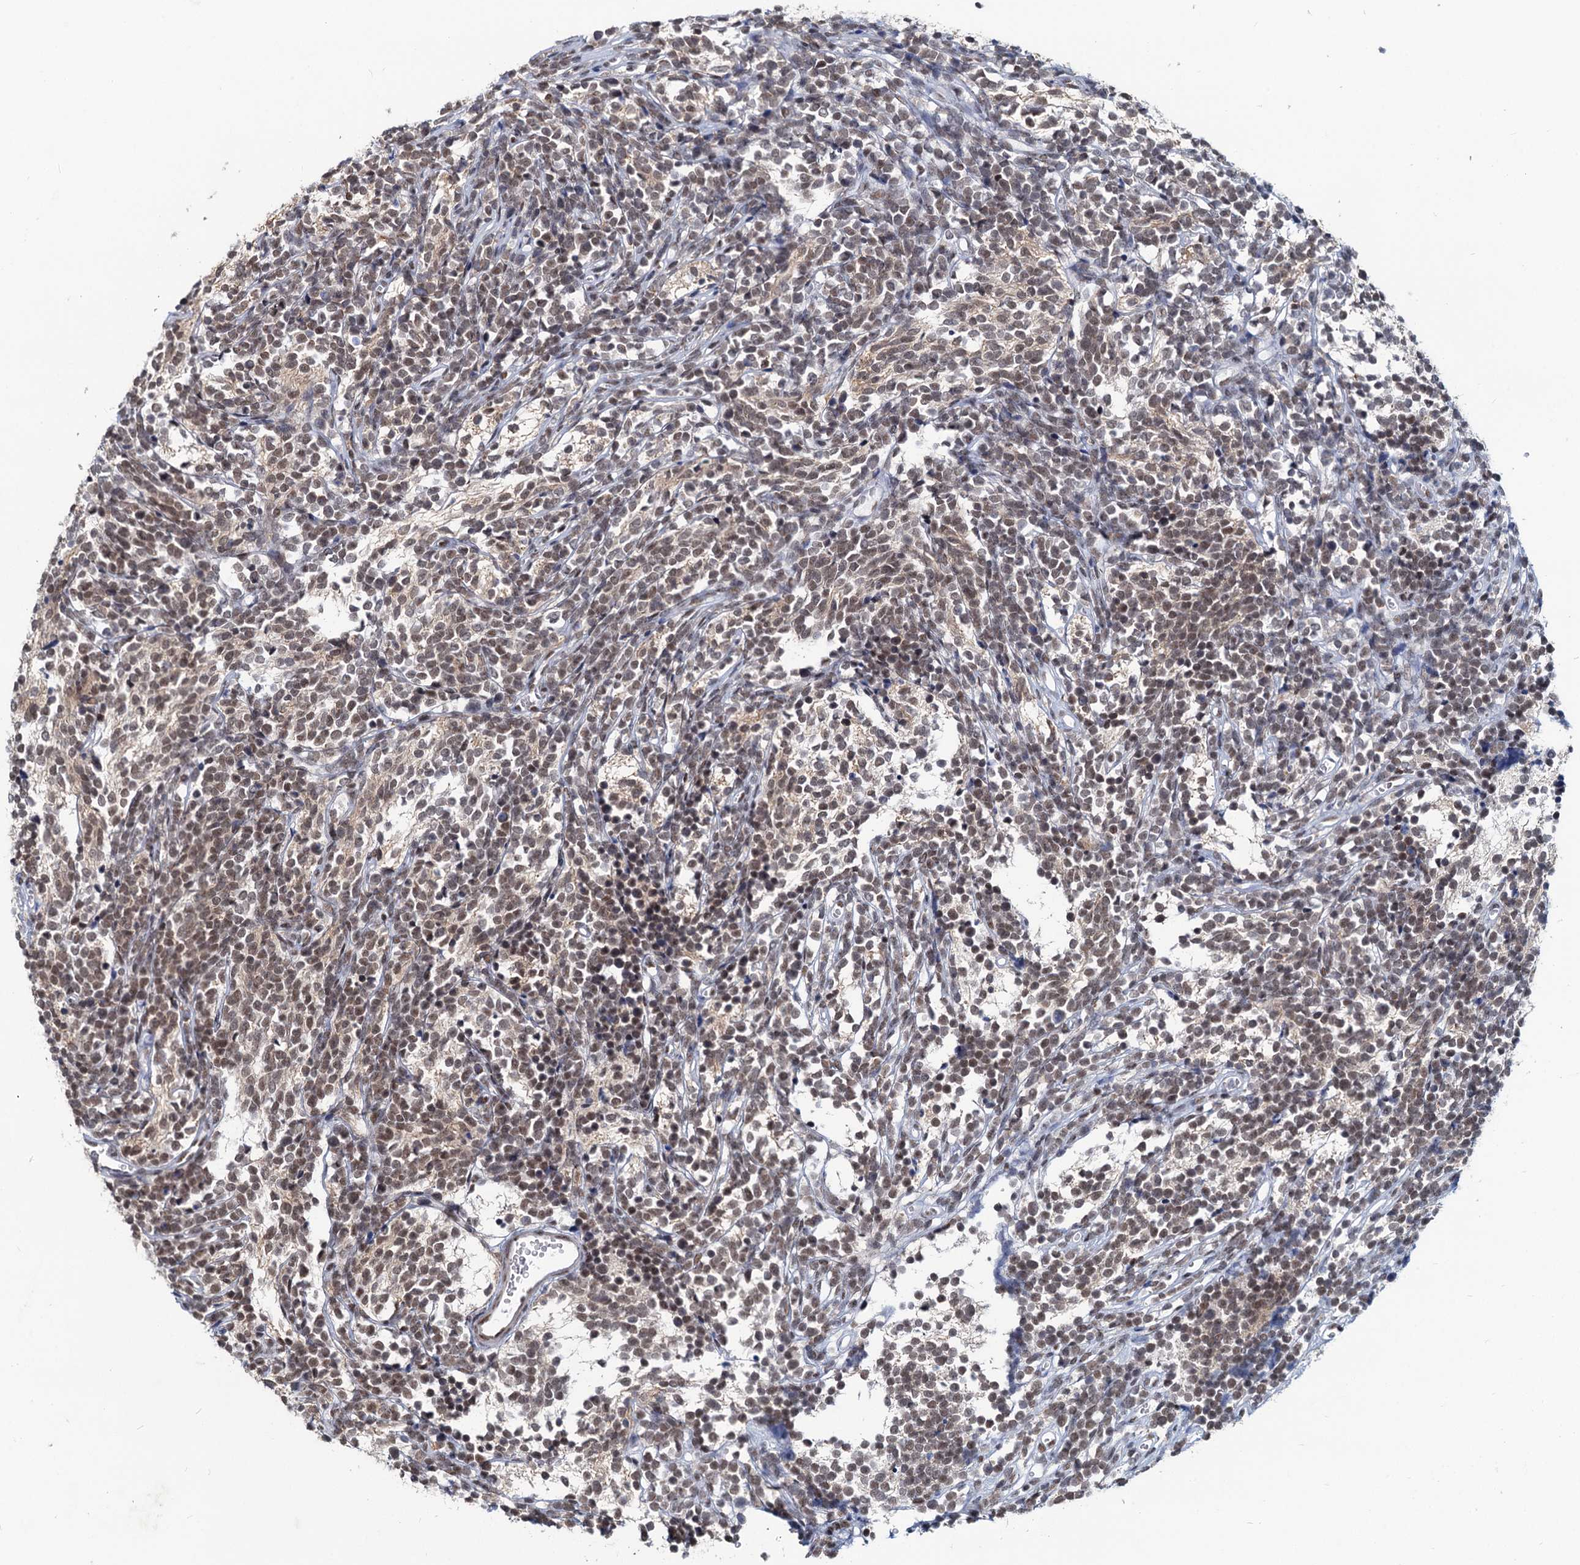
{"staining": {"intensity": "moderate", "quantity": ">75%", "location": "nuclear"}, "tissue": "glioma", "cell_type": "Tumor cells", "image_type": "cancer", "snomed": [{"axis": "morphology", "description": "Glioma, malignant, Low grade"}, {"axis": "topography", "description": "Brain"}], "caption": "Human malignant glioma (low-grade) stained for a protein (brown) displays moderate nuclear positive positivity in approximately >75% of tumor cells.", "gene": "METTL14", "patient": {"sex": "female", "age": 1}}